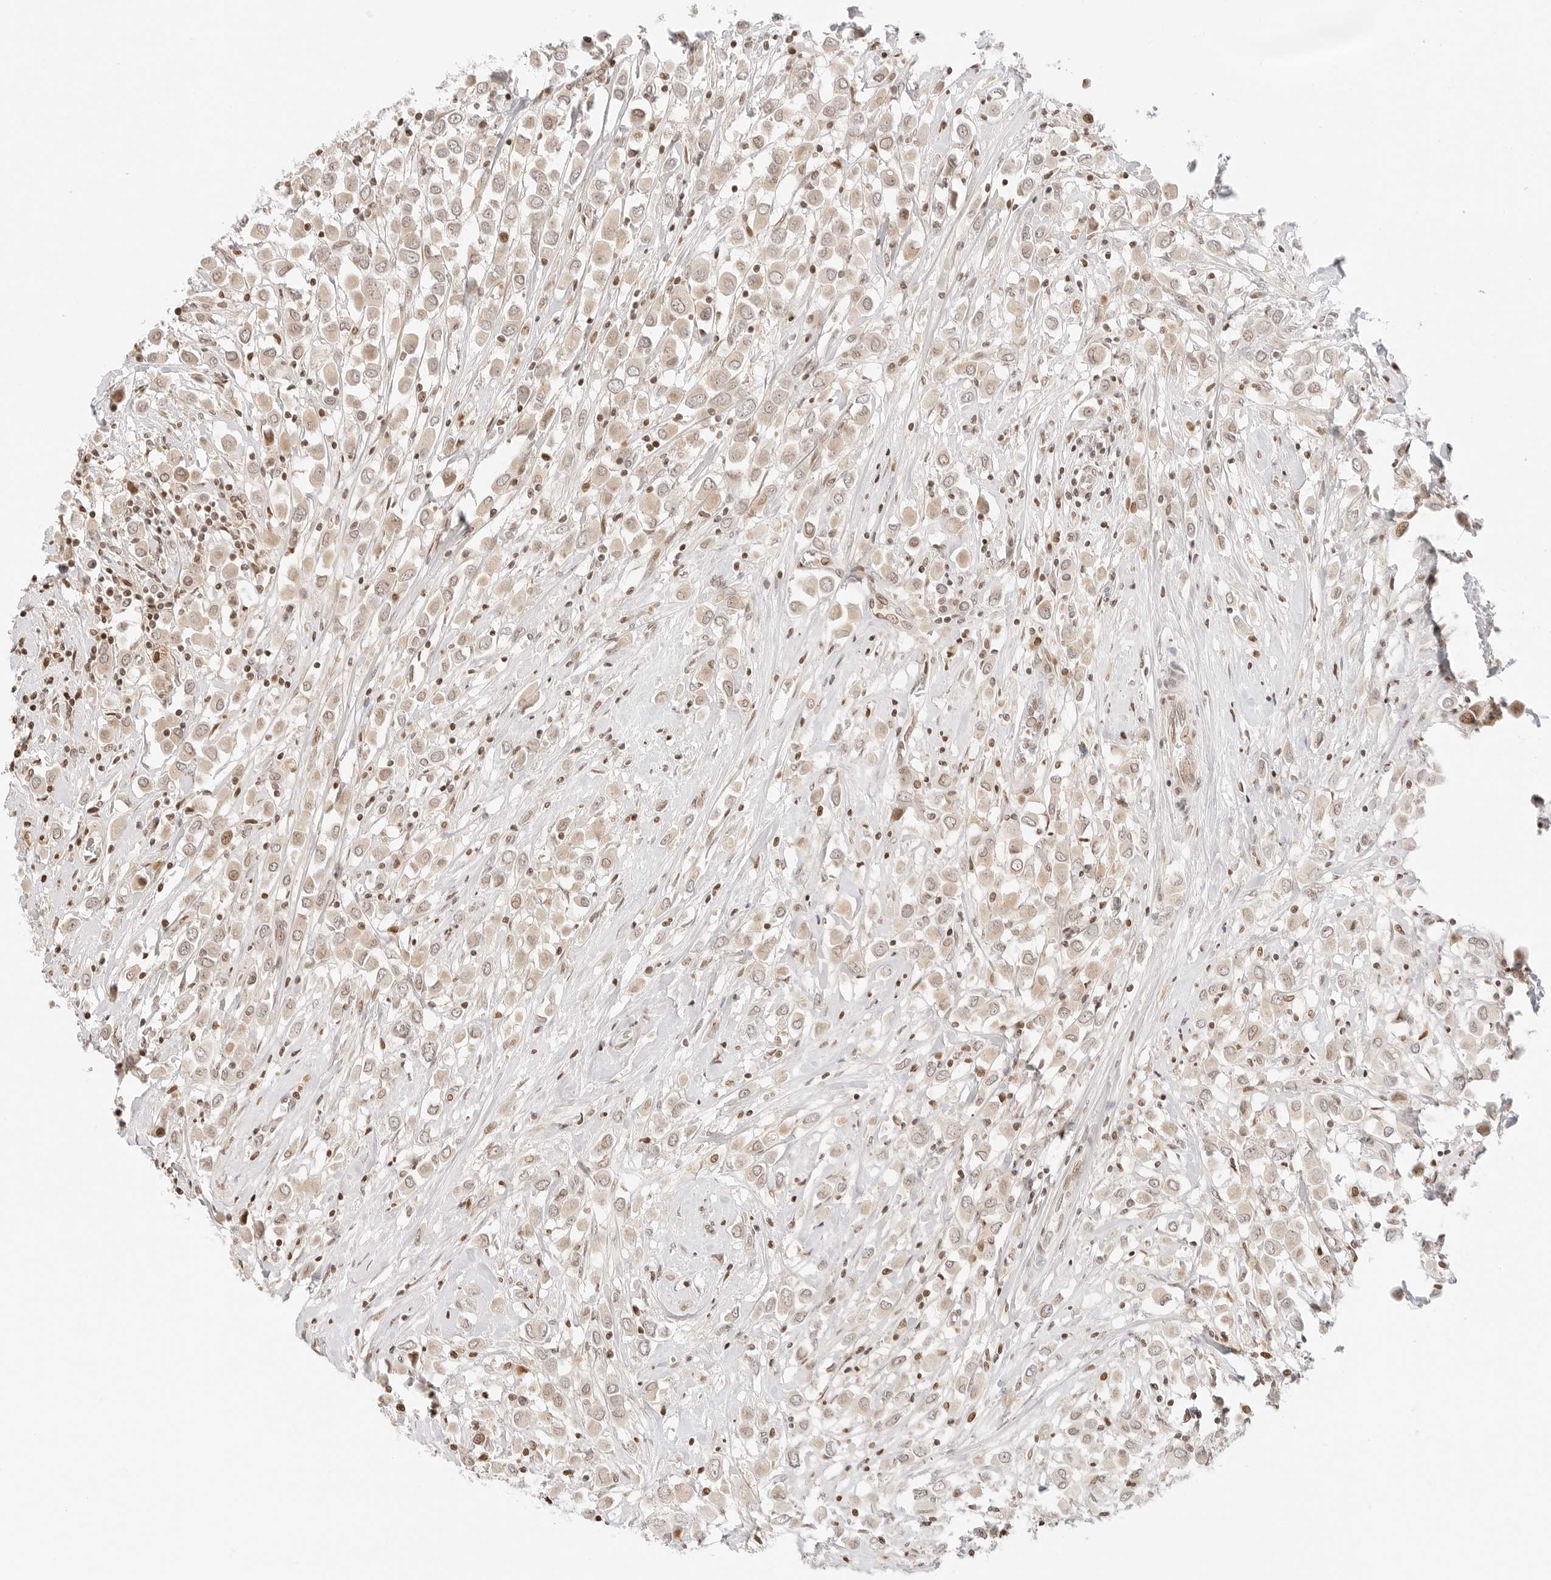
{"staining": {"intensity": "weak", "quantity": ">75%", "location": "cytoplasmic/membranous,nuclear"}, "tissue": "breast cancer", "cell_type": "Tumor cells", "image_type": "cancer", "snomed": [{"axis": "morphology", "description": "Duct carcinoma"}, {"axis": "topography", "description": "Breast"}], "caption": "The photomicrograph exhibits staining of breast infiltrating ductal carcinoma, revealing weak cytoplasmic/membranous and nuclear protein positivity (brown color) within tumor cells.", "gene": "RPS6KL1", "patient": {"sex": "female", "age": 61}}